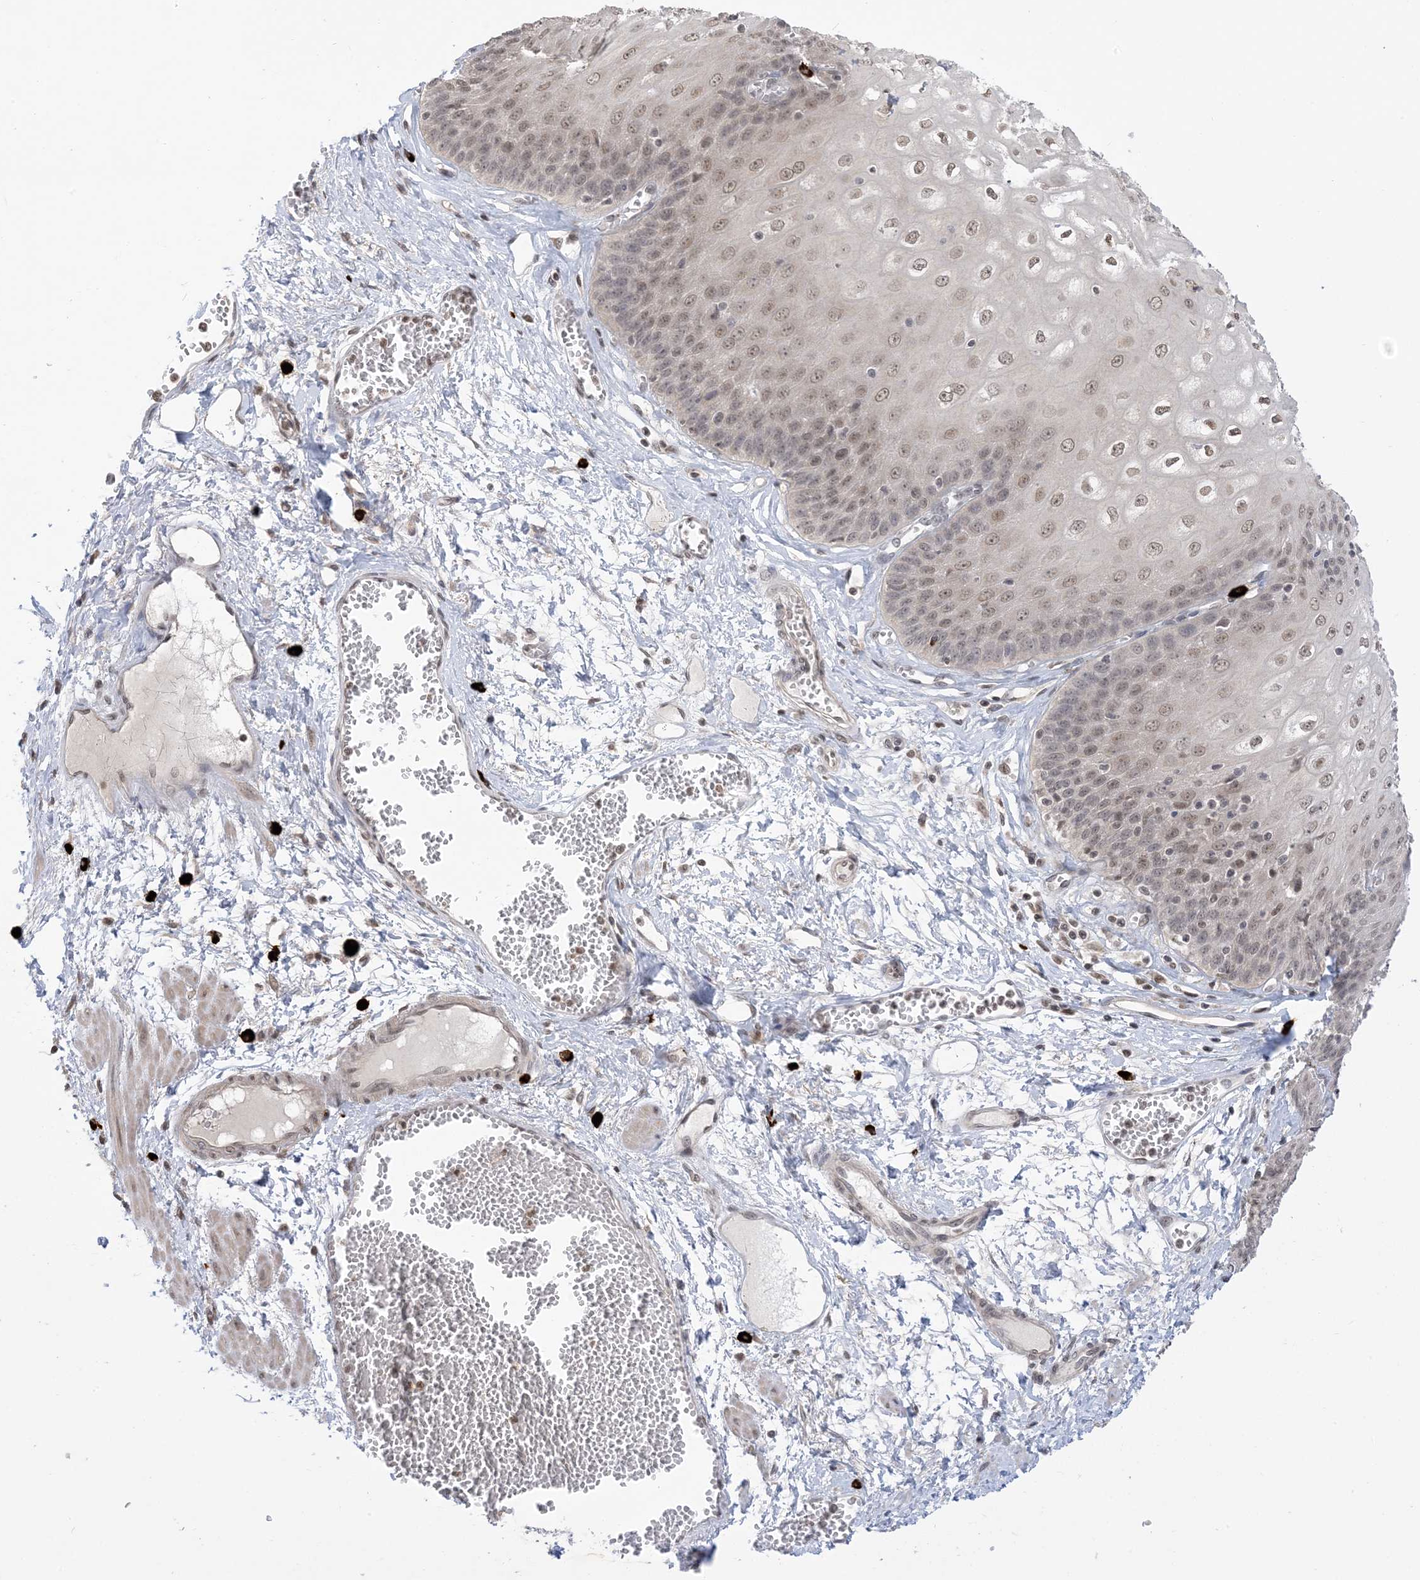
{"staining": {"intensity": "strong", "quantity": "25%-75%", "location": "nuclear"}, "tissue": "esophagus", "cell_type": "Squamous epithelial cells", "image_type": "normal", "snomed": [{"axis": "morphology", "description": "Normal tissue, NOS"}, {"axis": "topography", "description": "Esophagus"}], "caption": "Immunohistochemical staining of benign esophagus exhibits 25%-75% levels of strong nuclear protein expression in about 25%-75% of squamous epithelial cells.", "gene": "RANBP9", "patient": {"sex": "male", "age": 60}}